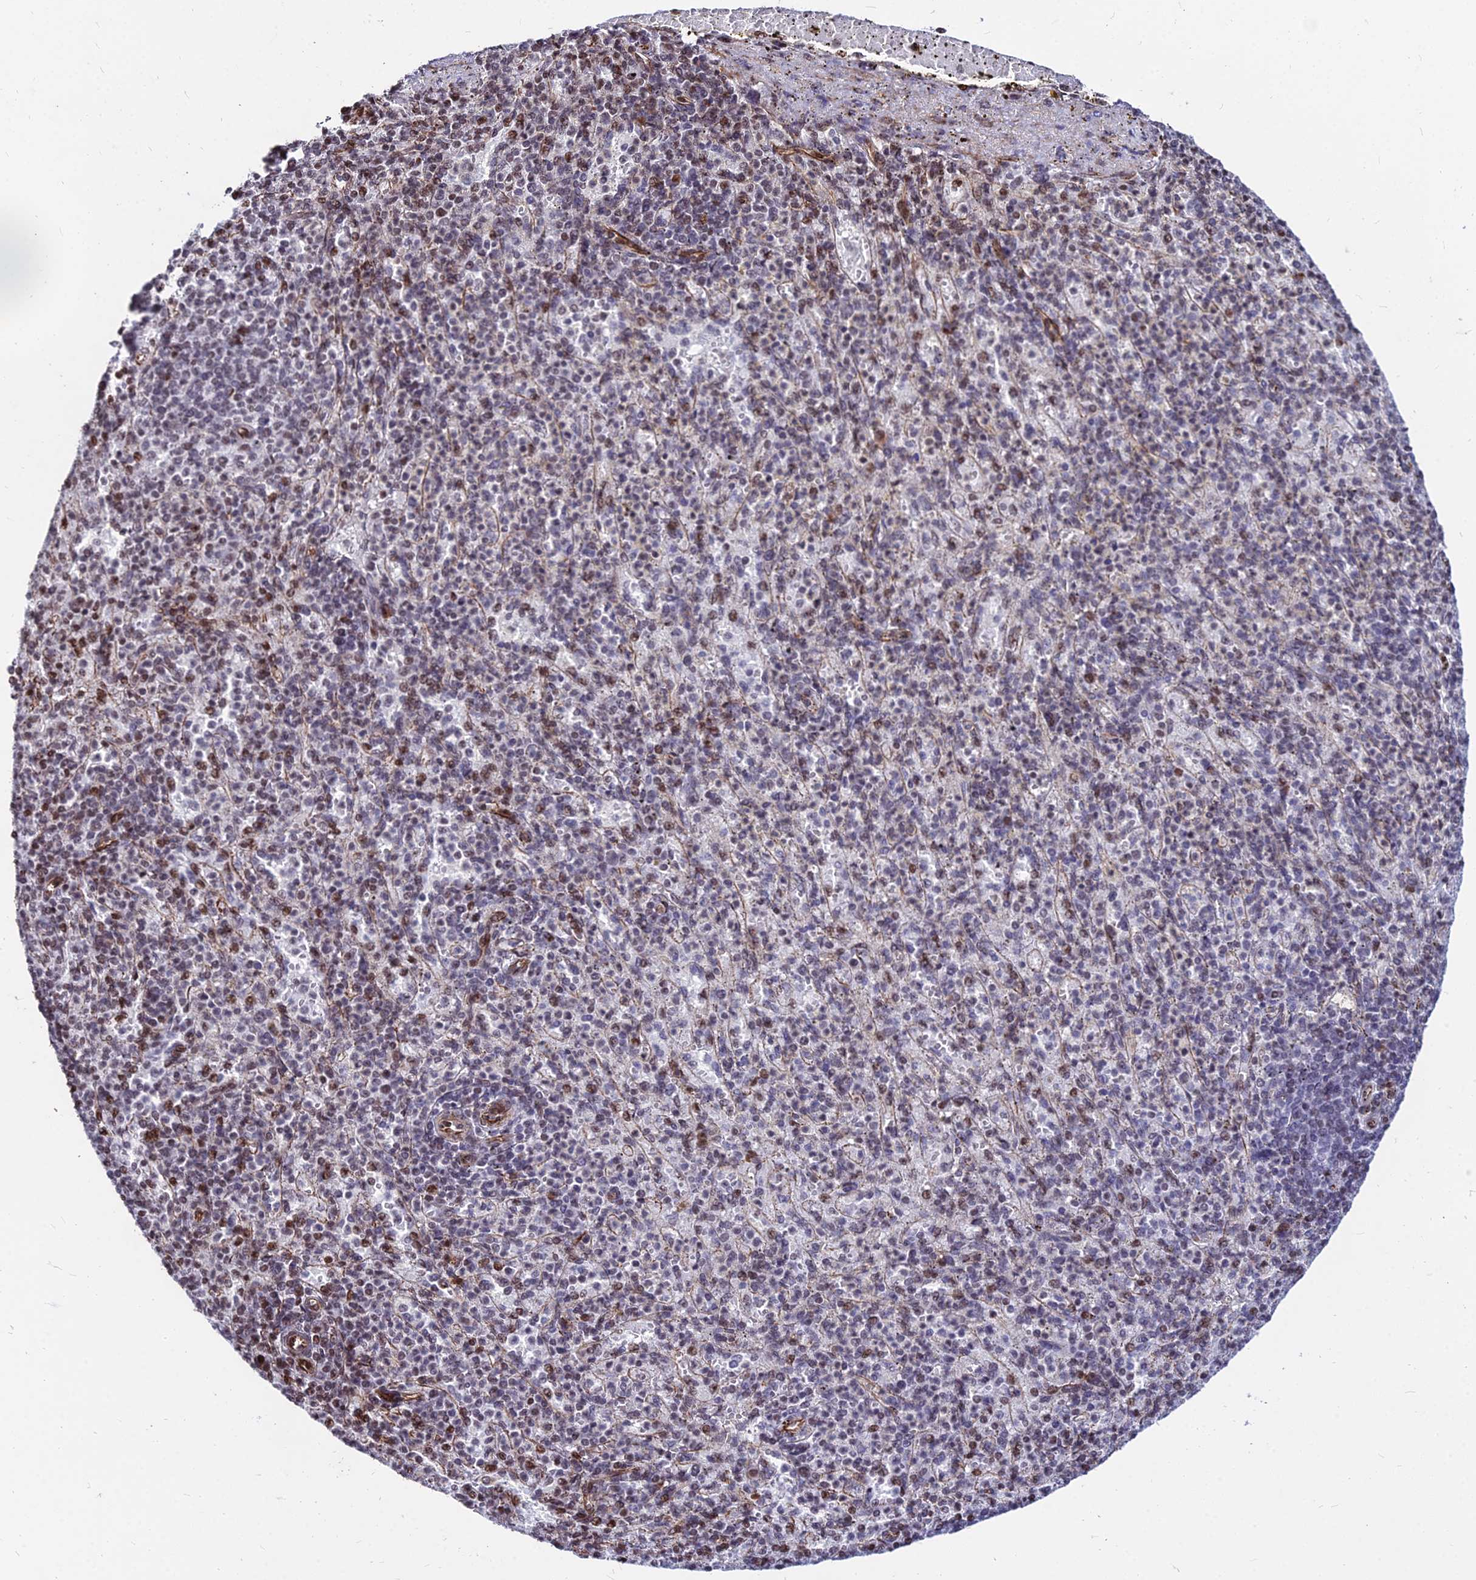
{"staining": {"intensity": "moderate", "quantity": "<25%", "location": "nuclear"}, "tissue": "spleen", "cell_type": "Cells in red pulp", "image_type": "normal", "snomed": [{"axis": "morphology", "description": "Normal tissue, NOS"}, {"axis": "topography", "description": "Spleen"}], "caption": "A photomicrograph showing moderate nuclear positivity in approximately <25% of cells in red pulp in benign spleen, as visualized by brown immunohistochemical staining.", "gene": "NYAP2", "patient": {"sex": "female", "age": 74}}